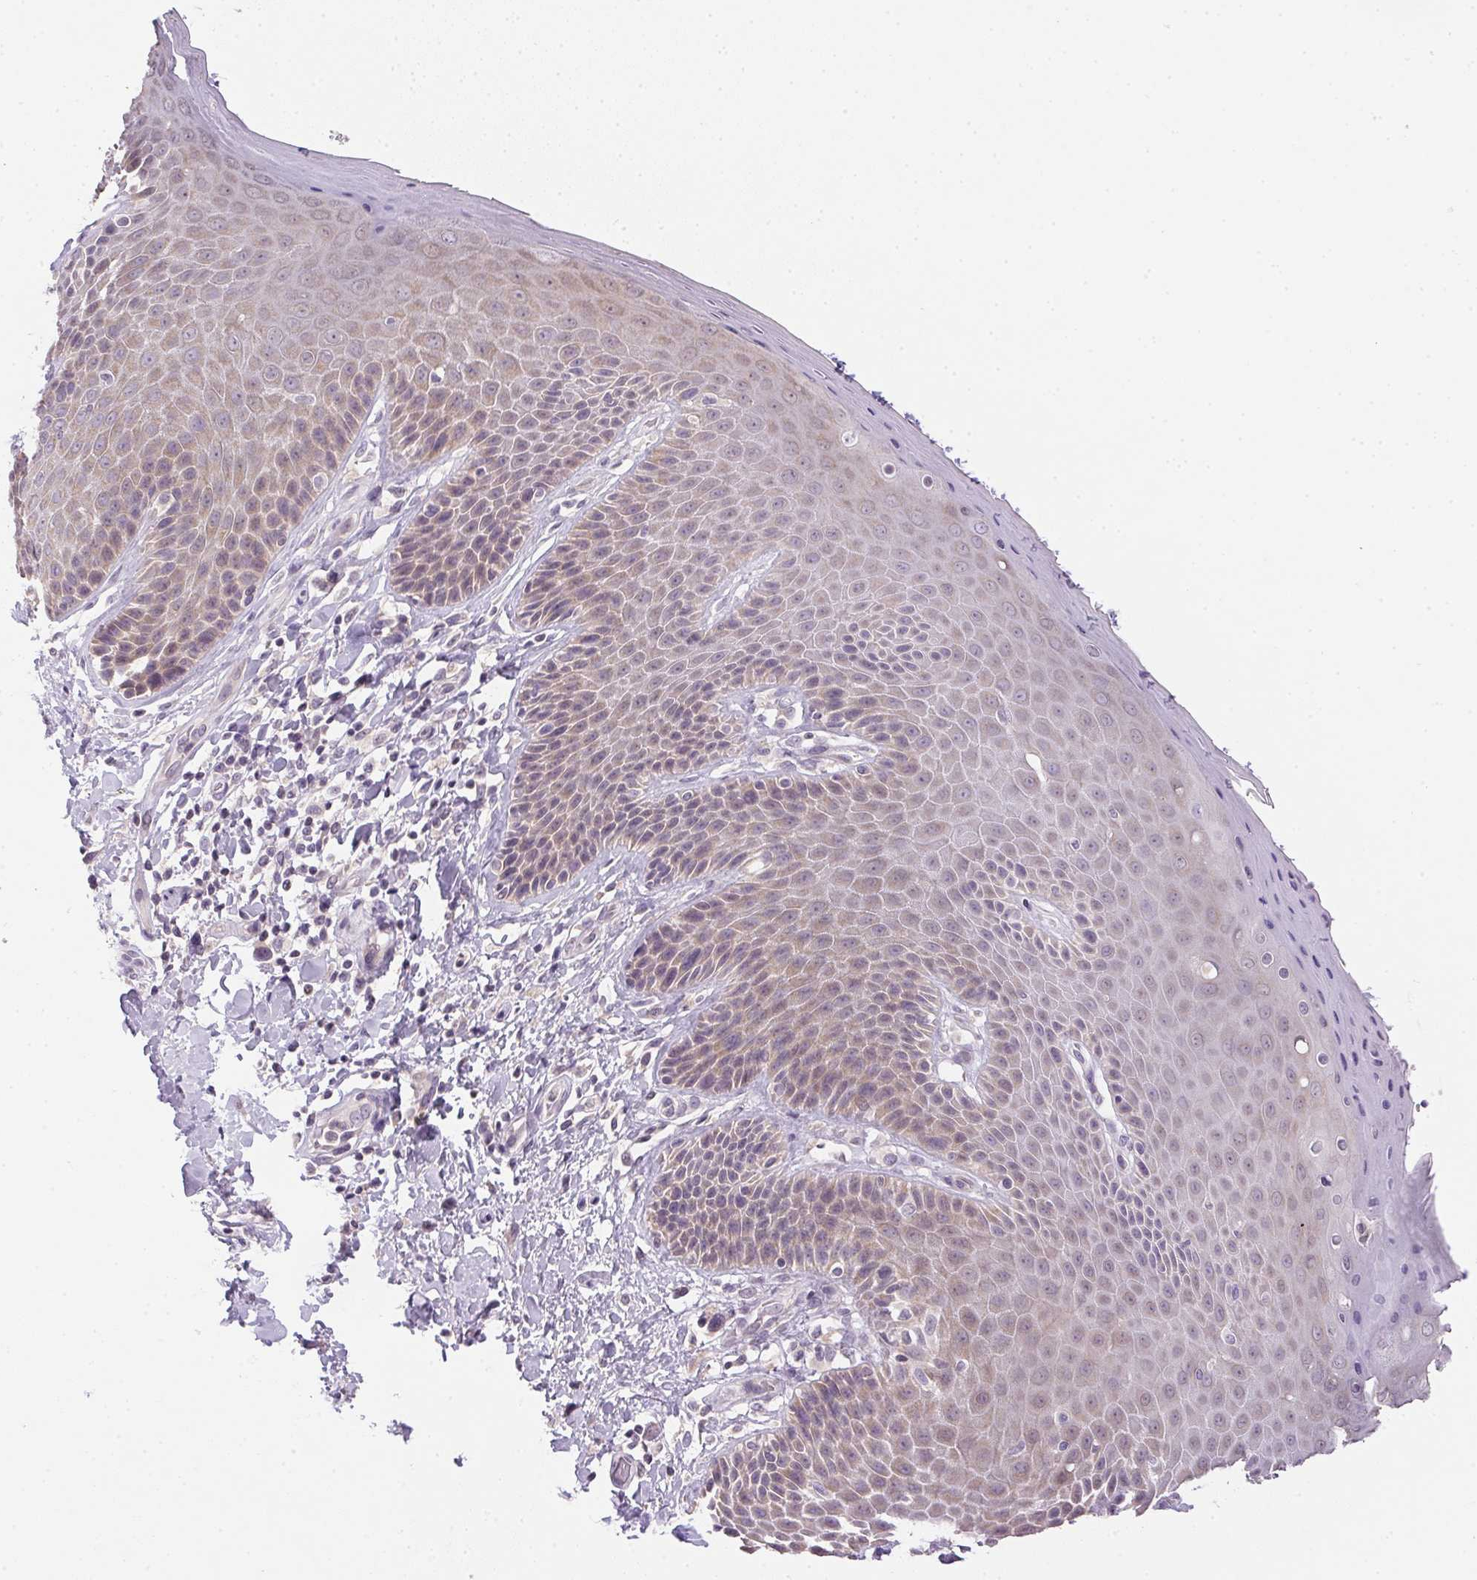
{"staining": {"intensity": "weak", "quantity": "25%-75%", "location": "cytoplasmic/membranous"}, "tissue": "skin", "cell_type": "Epidermal cells", "image_type": "normal", "snomed": [{"axis": "morphology", "description": "Normal tissue, NOS"}, {"axis": "topography", "description": "Anal"}, {"axis": "topography", "description": "Peripheral nerve tissue"}], "caption": "A brown stain shows weak cytoplasmic/membranous staining of a protein in epidermal cells of benign human skin. The staining was performed using DAB, with brown indicating positive protein expression. Nuclei are stained blue with hematoxylin.", "gene": "SPACA9", "patient": {"sex": "male", "age": 51}}